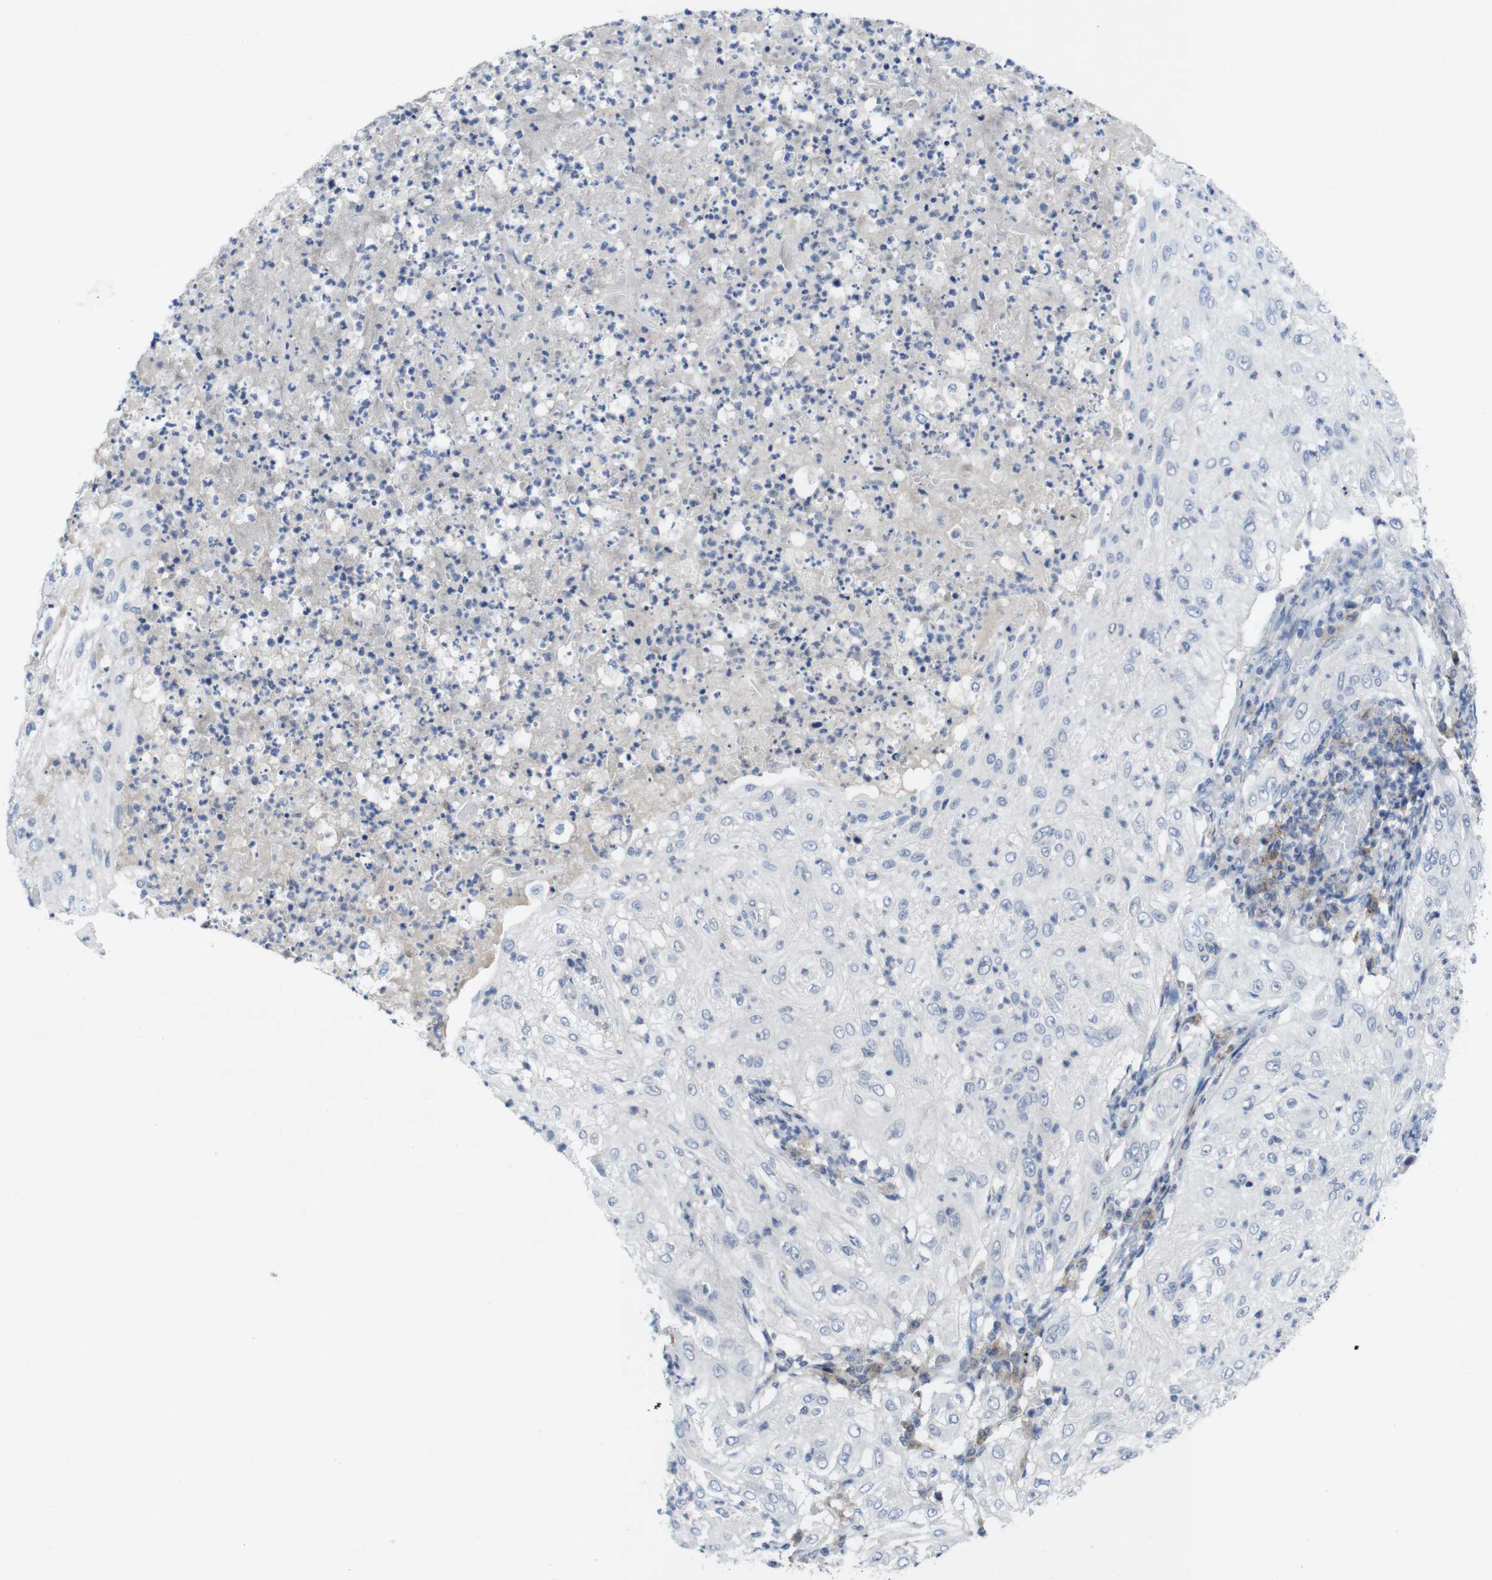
{"staining": {"intensity": "negative", "quantity": "none", "location": "none"}, "tissue": "lung cancer", "cell_type": "Tumor cells", "image_type": "cancer", "snomed": [{"axis": "morphology", "description": "Inflammation, NOS"}, {"axis": "morphology", "description": "Squamous cell carcinoma, NOS"}, {"axis": "topography", "description": "Lymph node"}, {"axis": "topography", "description": "Soft tissue"}, {"axis": "topography", "description": "Lung"}], "caption": "Human lung cancer (squamous cell carcinoma) stained for a protein using IHC displays no staining in tumor cells.", "gene": "SLAMF7", "patient": {"sex": "male", "age": 66}}